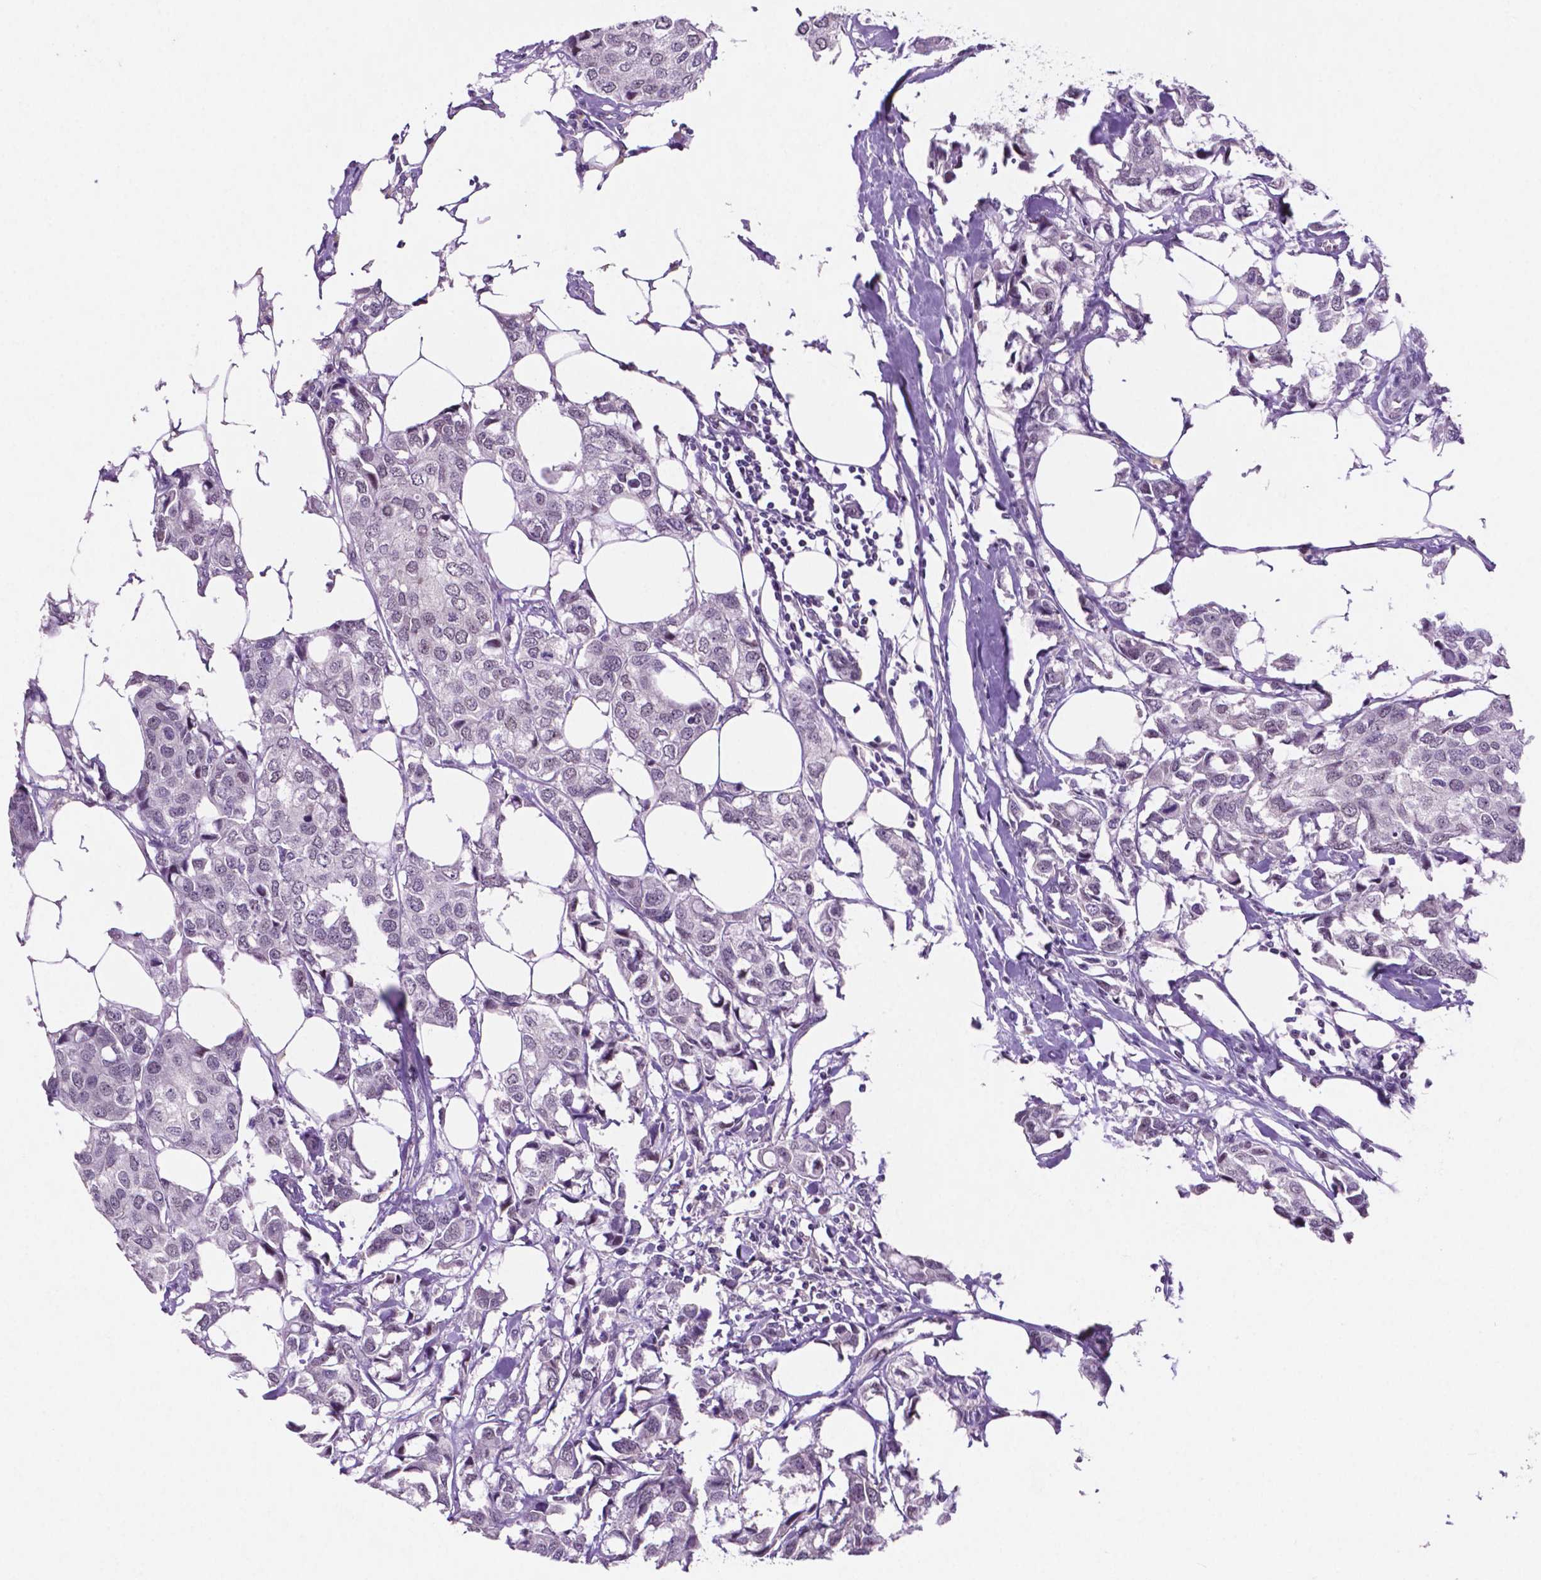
{"staining": {"intensity": "negative", "quantity": "none", "location": "none"}, "tissue": "breast cancer", "cell_type": "Tumor cells", "image_type": "cancer", "snomed": [{"axis": "morphology", "description": "Duct carcinoma"}, {"axis": "topography", "description": "Breast"}], "caption": "IHC histopathology image of human breast infiltrating ductal carcinoma stained for a protein (brown), which shows no expression in tumor cells.", "gene": "NCOR1", "patient": {"sex": "female", "age": 80}}